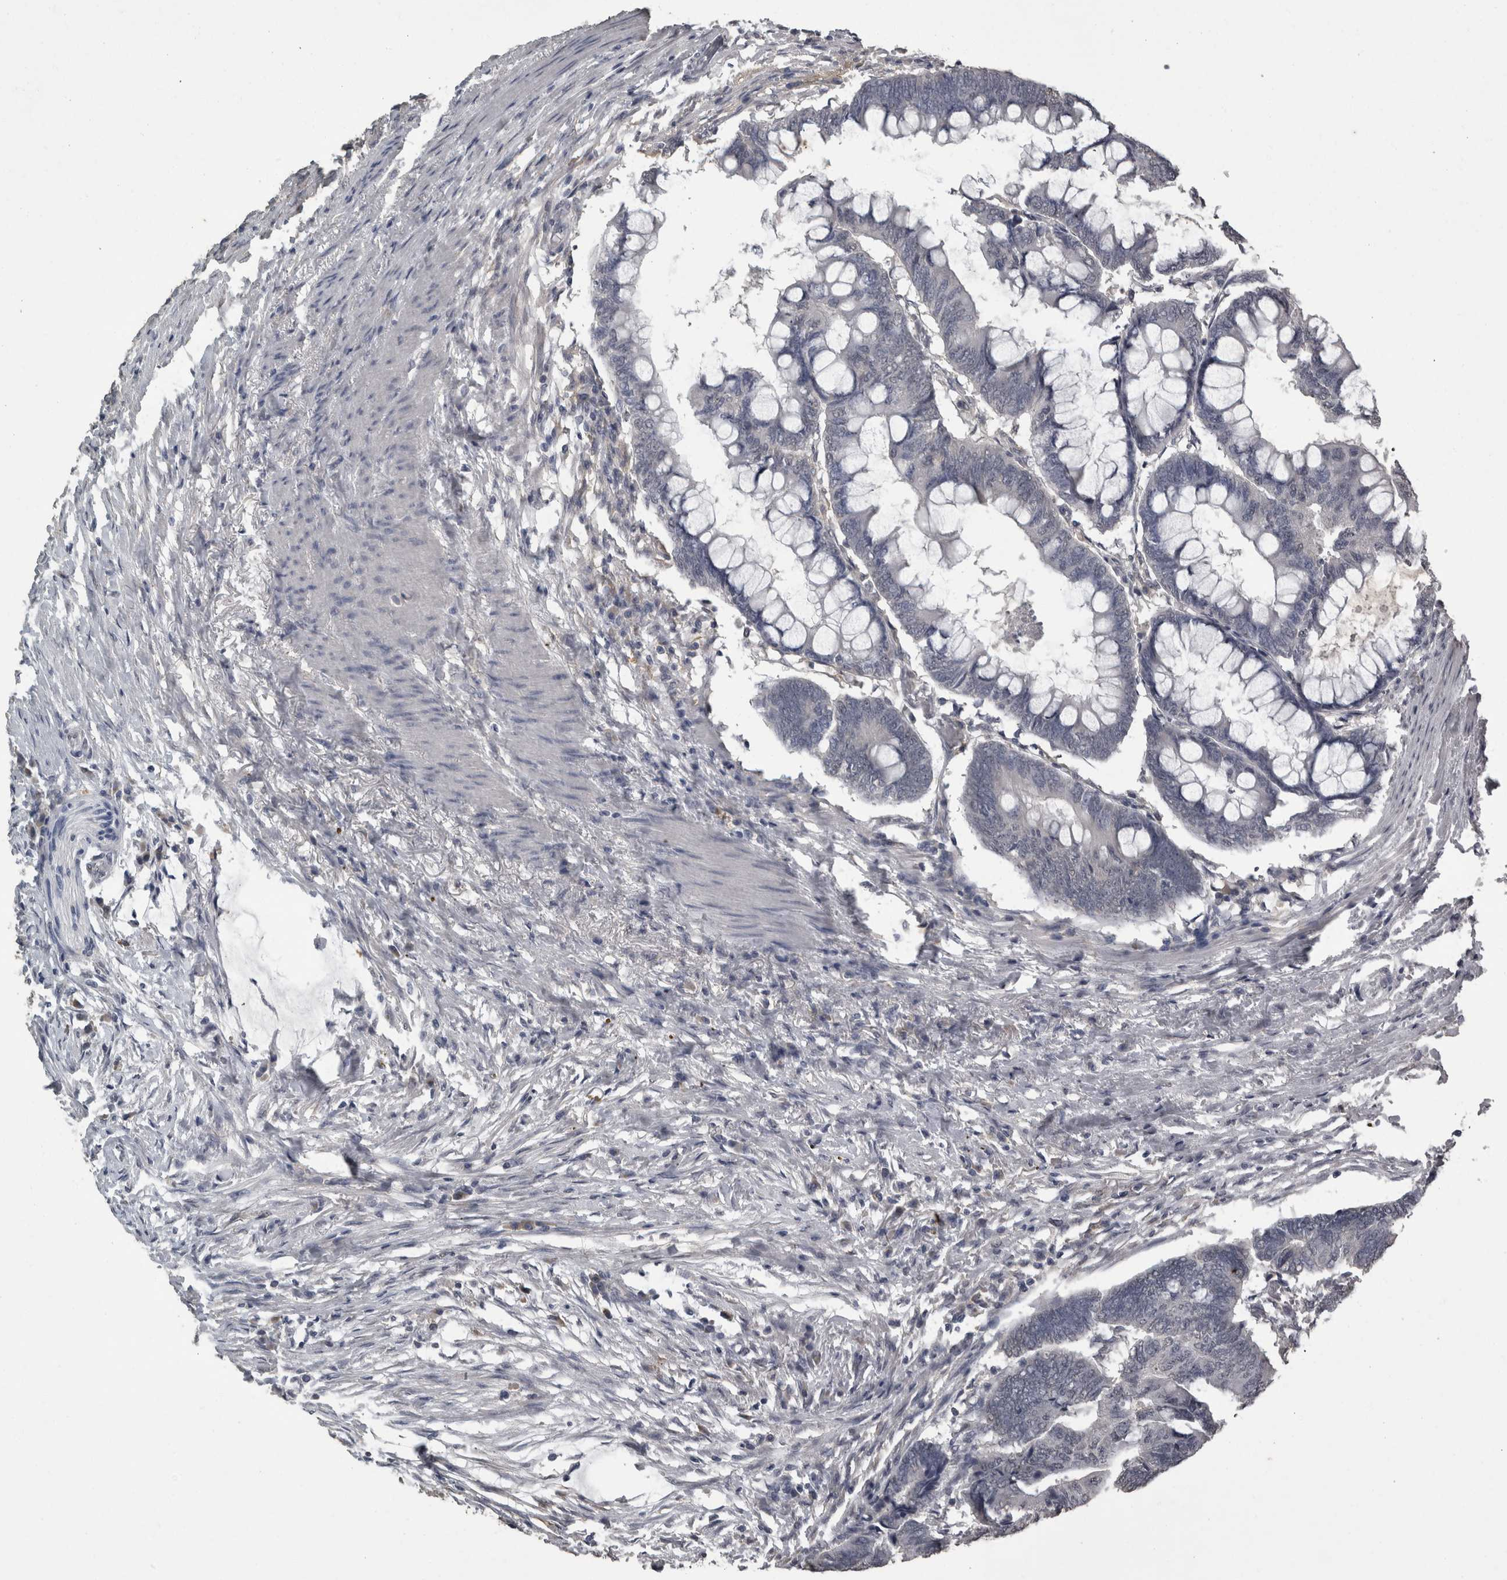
{"staining": {"intensity": "negative", "quantity": "none", "location": "none"}, "tissue": "colorectal cancer", "cell_type": "Tumor cells", "image_type": "cancer", "snomed": [{"axis": "morphology", "description": "Normal tissue, NOS"}, {"axis": "morphology", "description": "Adenocarcinoma, NOS"}, {"axis": "topography", "description": "Rectum"}, {"axis": "topography", "description": "Peripheral nerve tissue"}], "caption": "Colorectal cancer was stained to show a protein in brown. There is no significant expression in tumor cells.", "gene": "PIK3AP1", "patient": {"sex": "male", "age": 92}}